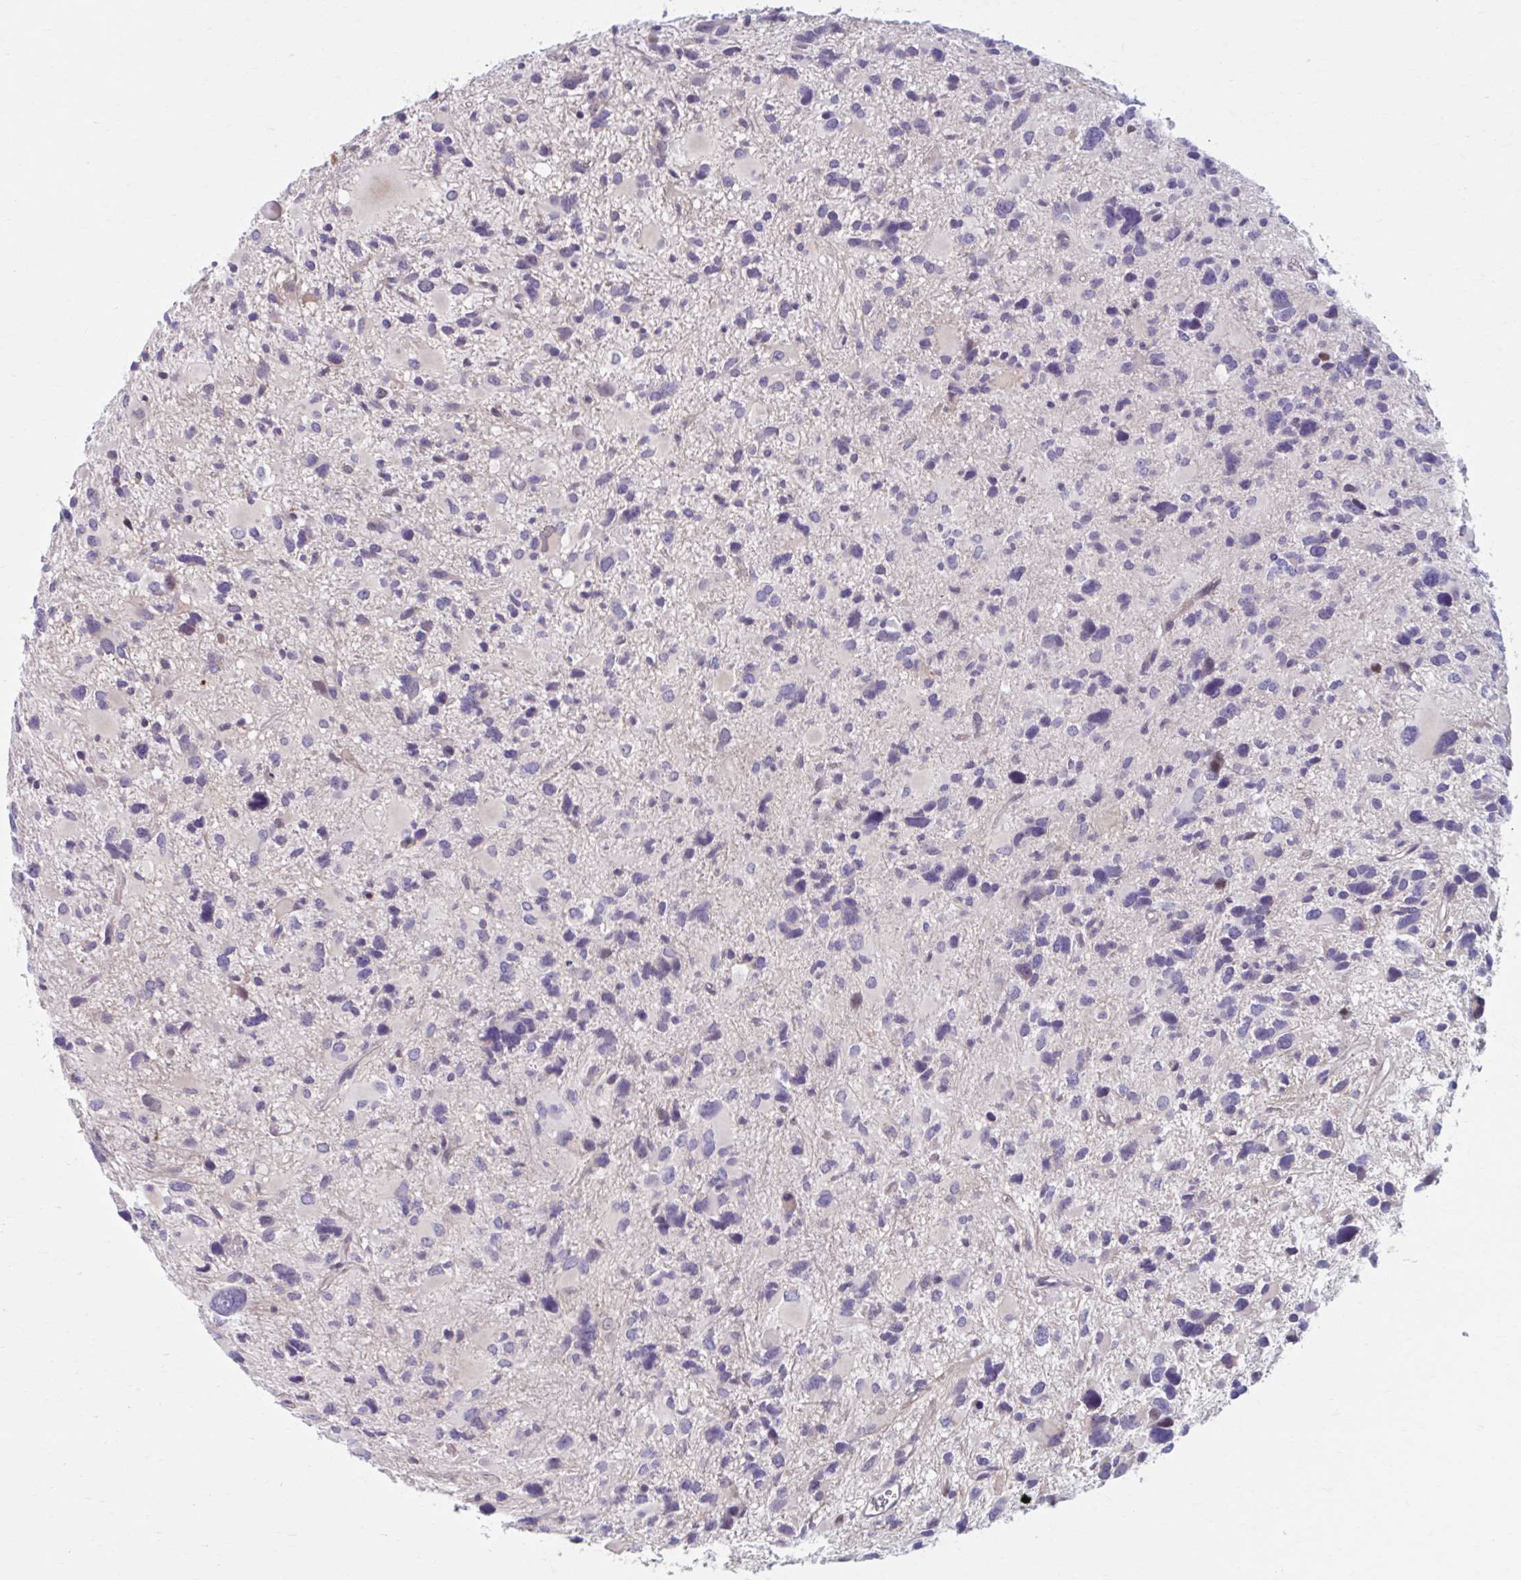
{"staining": {"intensity": "negative", "quantity": "none", "location": "none"}, "tissue": "glioma", "cell_type": "Tumor cells", "image_type": "cancer", "snomed": [{"axis": "morphology", "description": "Glioma, malignant, High grade"}, {"axis": "topography", "description": "Brain"}], "caption": "Glioma was stained to show a protein in brown. There is no significant positivity in tumor cells. (DAB immunohistochemistry (IHC) visualized using brightfield microscopy, high magnification).", "gene": "CHST3", "patient": {"sex": "female", "age": 11}}